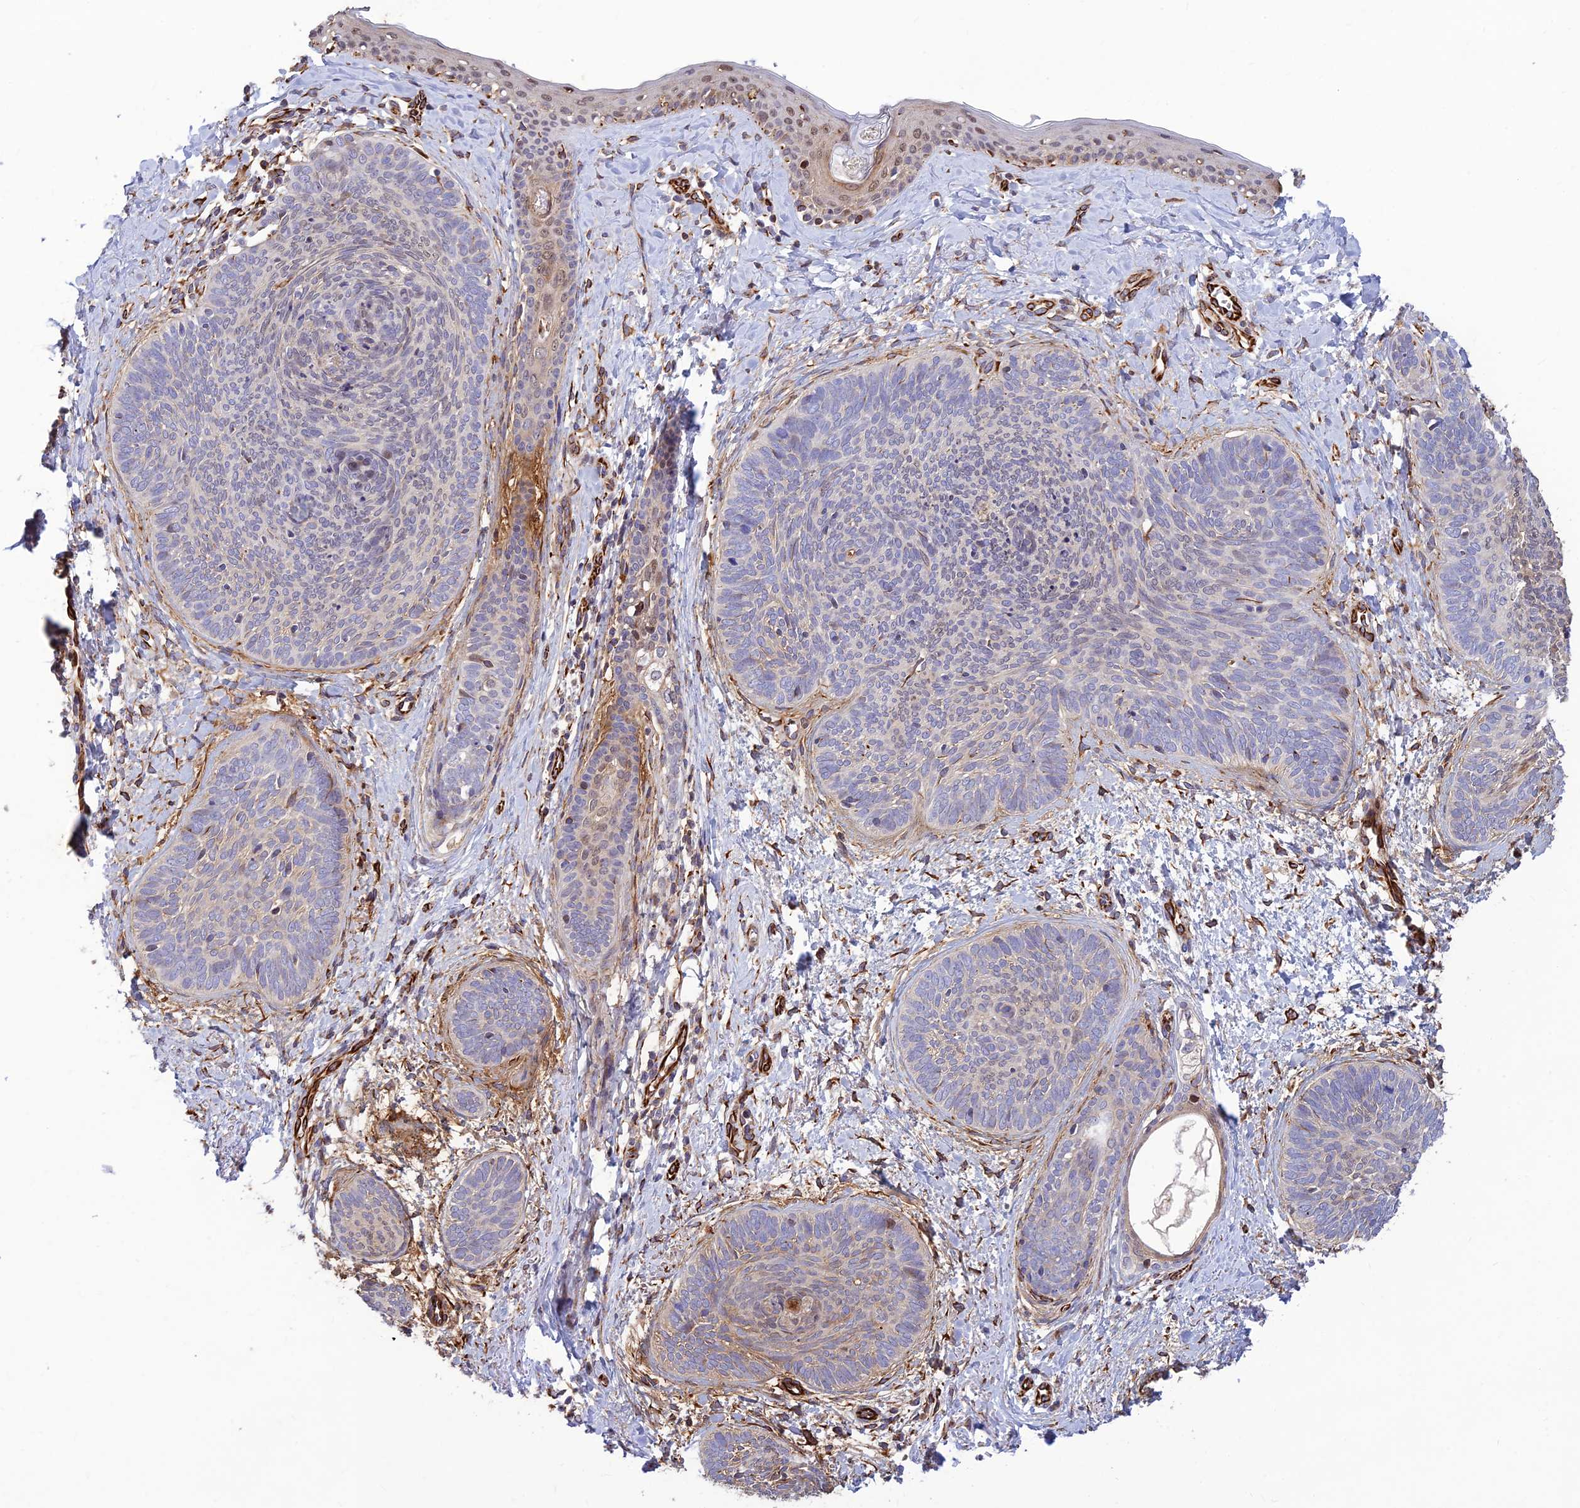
{"staining": {"intensity": "weak", "quantity": "<25%", "location": "cytoplasmic/membranous"}, "tissue": "skin cancer", "cell_type": "Tumor cells", "image_type": "cancer", "snomed": [{"axis": "morphology", "description": "Basal cell carcinoma"}, {"axis": "topography", "description": "Skin"}], "caption": "Photomicrograph shows no protein positivity in tumor cells of basal cell carcinoma (skin) tissue.", "gene": "ST8SIA5", "patient": {"sex": "female", "age": 81}}